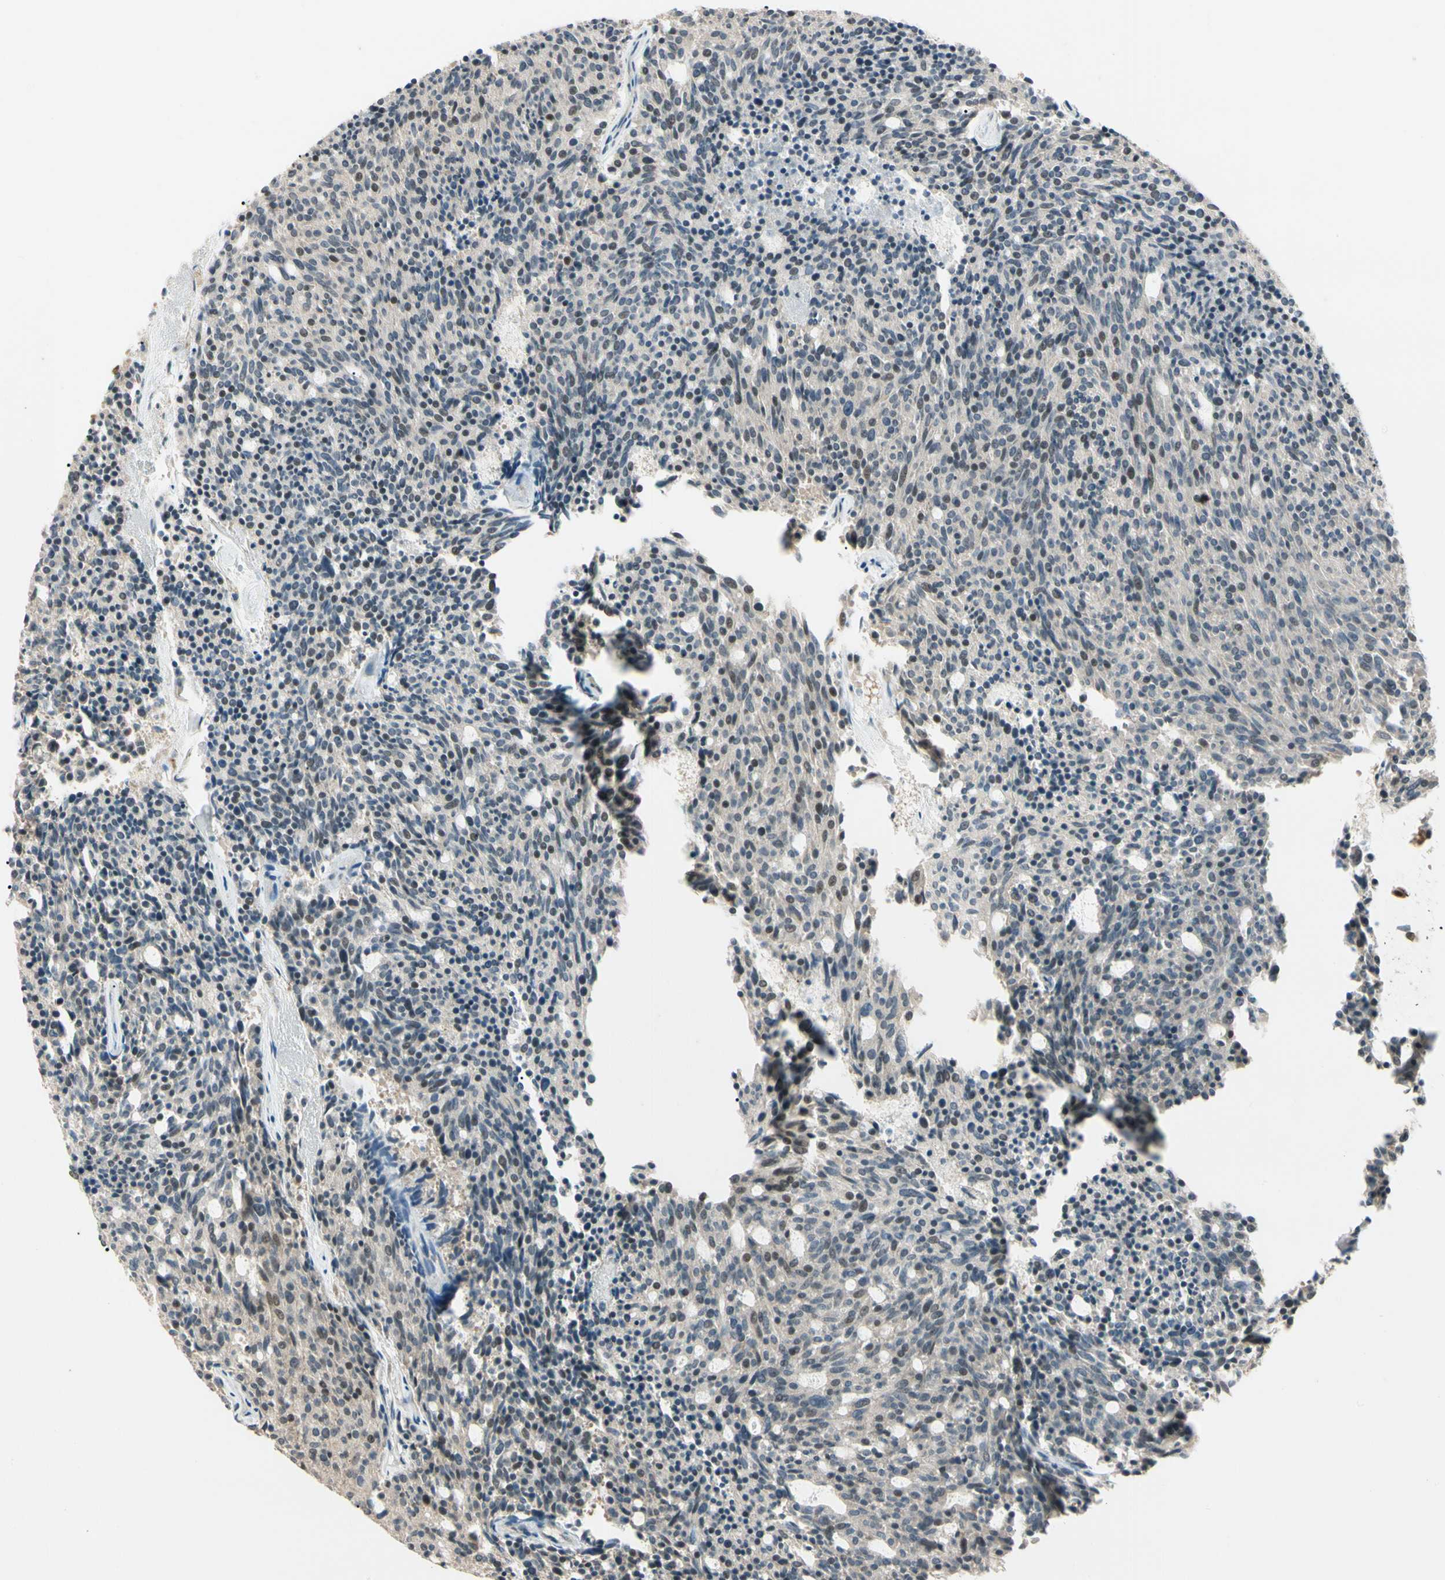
{"staining": {"intensity": "weak", "quantity": "<25%", "location": "cytoplasmic/membranous,nuclear"}, "tissue": "carcinoid", "cell_type": "Tumor cells", "image_type": "cancer", "snomed": [{"axis": "morphology", "description": "Carcinoid, malignant, NOS"}, {"axis": "topography", "description": "Pancreas"}], "caption": "IHC of carcinoid reveals no positivity in tumor cells. (DAB immunohistochemistry (IHC) with hematoxylin counter stain).", "gene": "ZSCAN12", "patient": {"sex": "female", "age": 54}}